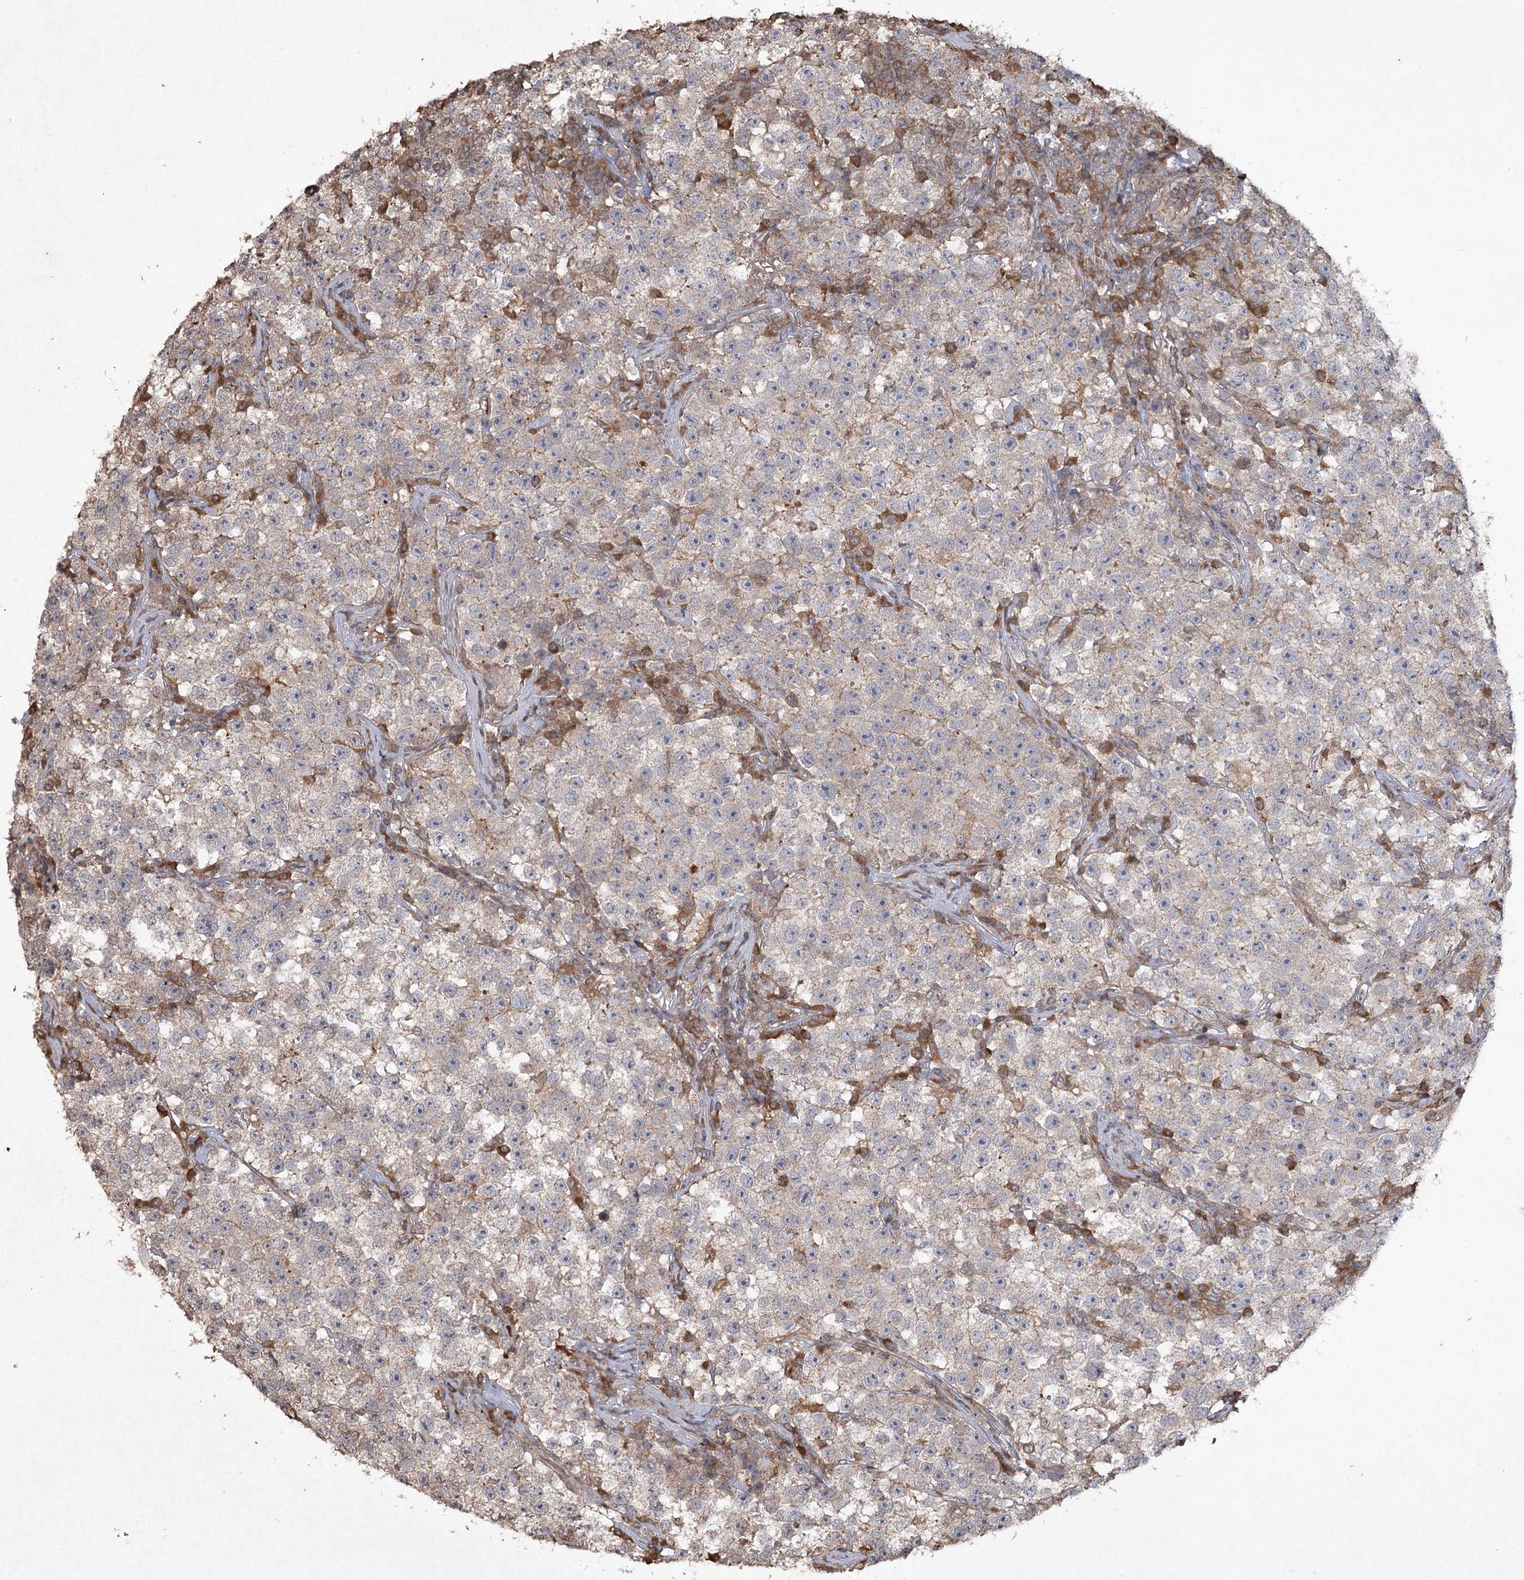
{"staining": {"intensity": "negative", "quantity": "none", "location": "none"}, "tissue": "testis cancer", "cell_type": "Tumor cells", "image_type": "cancer", "snomed": [{"axis": "morphology", "description": "Seminoma, NOS"}, {"axis": "topography", "description": "Testis"}], "caption": "IHC micrograph of human testis cancer stained for a protein (brown), which displays no staining in tumor cells.", "gene": "CYP2B6", "patient": {"sex": "male", "age": 22}}